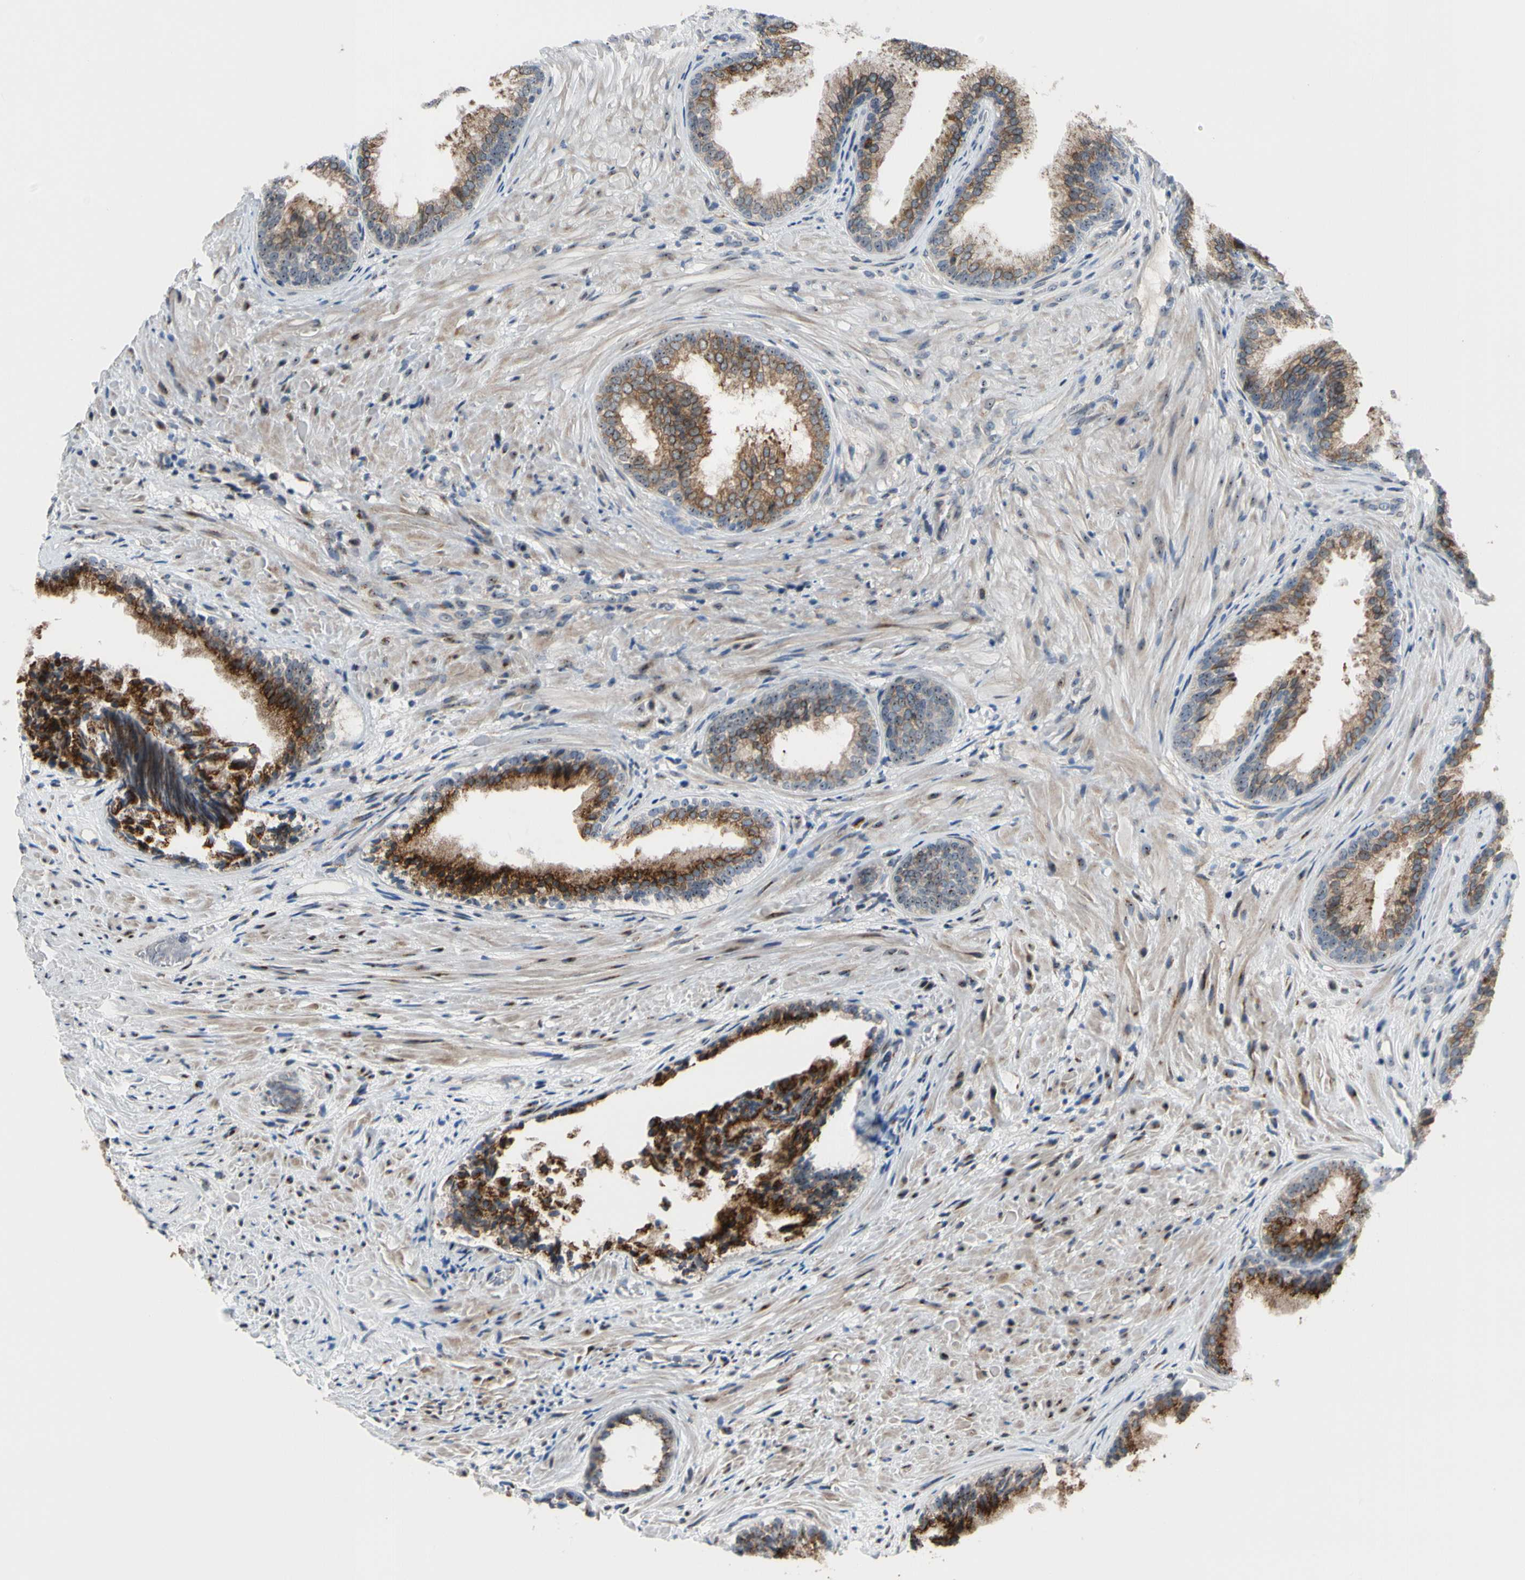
{"staining": {"intensity": "moderate", "quantity": ">75%", "location": "cytoplasmic/membranous"}, "tissue": "prostate", "cell_type": "Glandular cells", "image_type": "normal", "snomed": [{"axis": "morphology", "description": "Normal tissue, NOS"}, {"axis": "topography", "description": "Prostate"}], "caption": "Glandular cells display medium levels of moderate cytoplasmic/membranous expression in about >75% of cells in benign prostate.", "gene": "TMED7", "patient": {"sex": "male", "age": 76}}